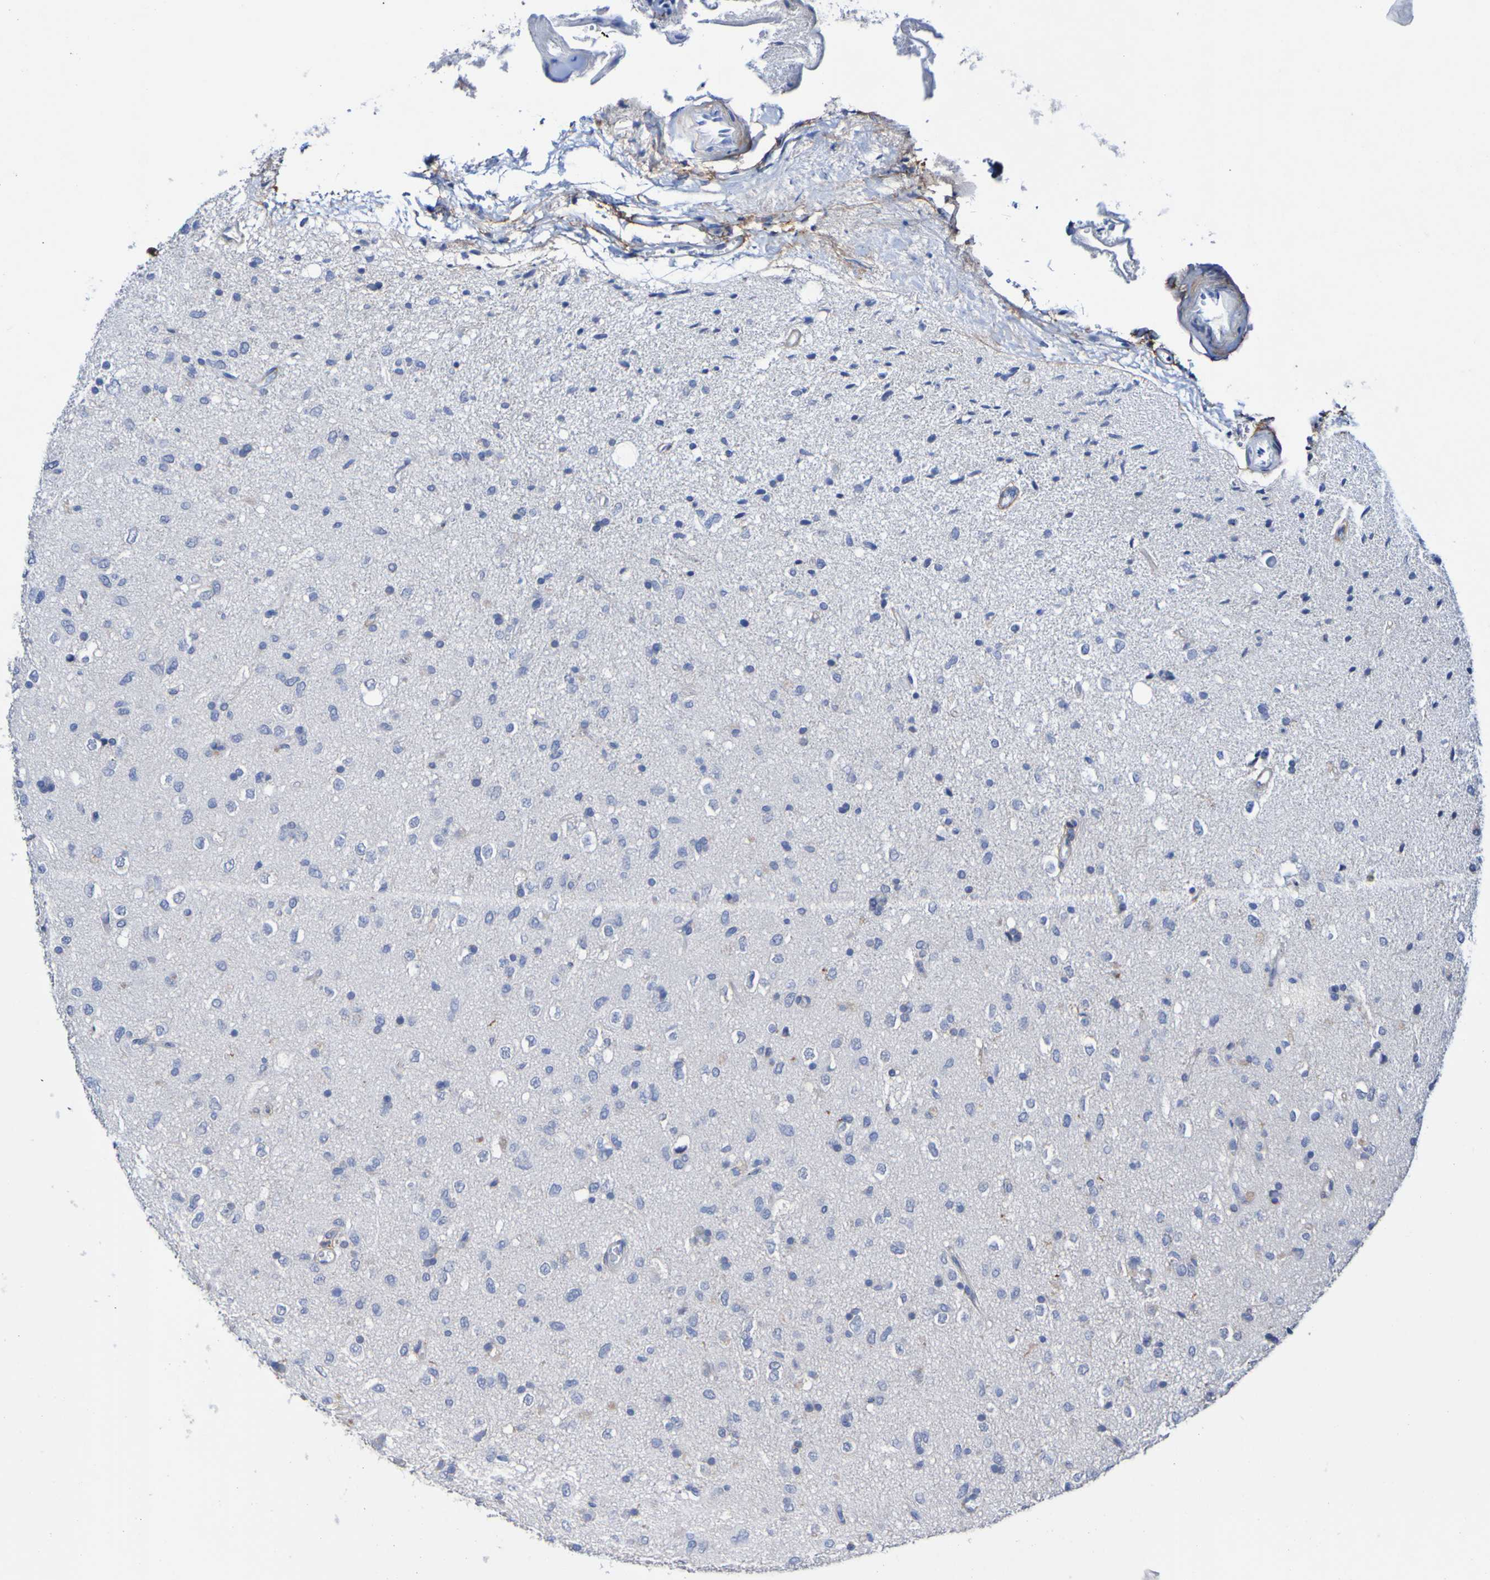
{"staining": {"intensity": "negative", "quantity": "none", "location": "none"}, "tissue": "glioma", "cell_type": "Tumor cells", "image_type": "cancer", "snomed": [{"axis": "morphology", "description": "Glioma, malignant, Low grade"}, {"axis": "topography", "description": "Brain"}], "caption": "High magnification brightfield microscopy of glioma stained with DAB (brown) and counterstained with hematoxylin (blue): tumor cells show no significant positivity.", "gene": "SGCB", "patient": {"sex": "male", "age": 77}}